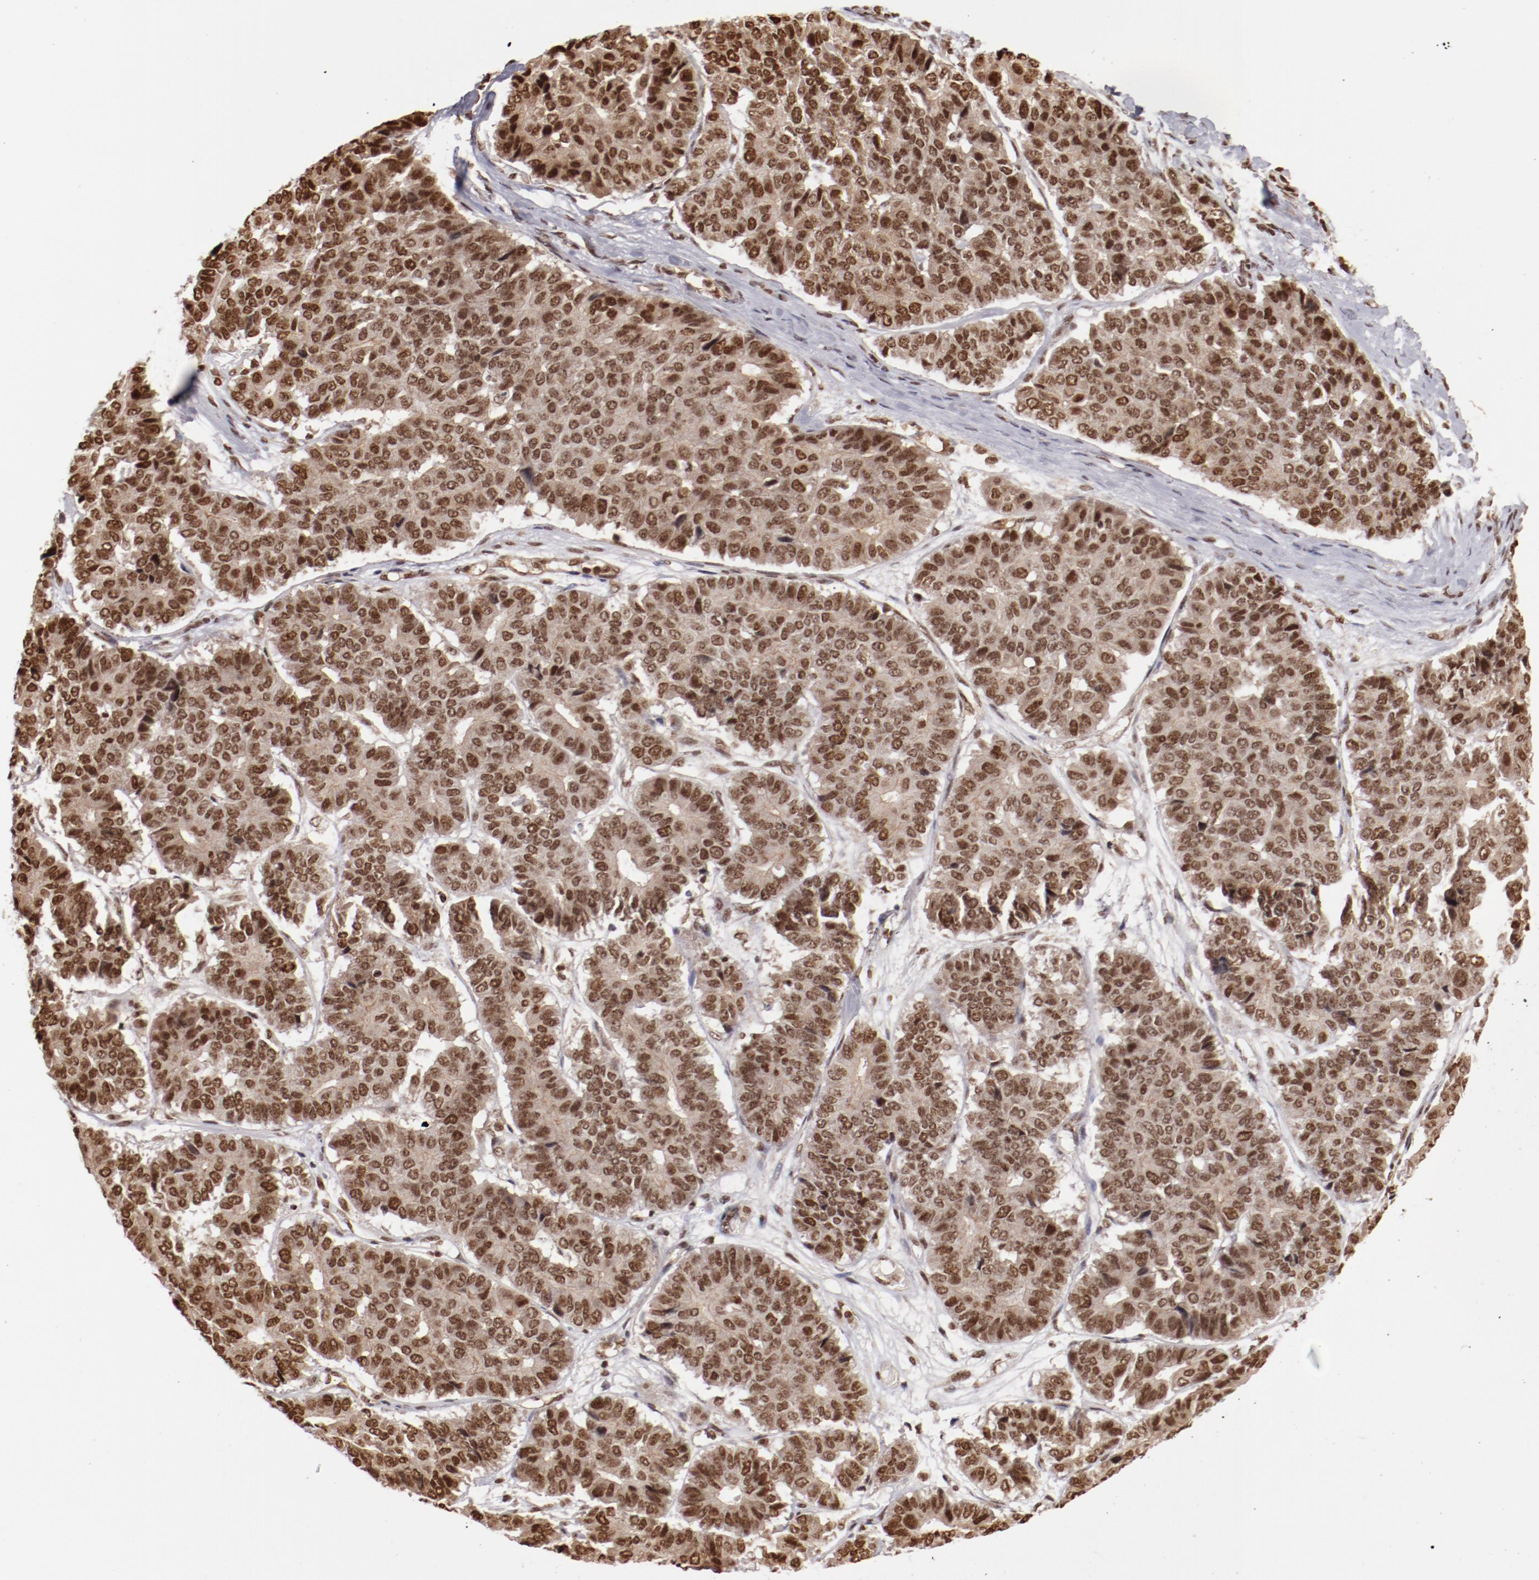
{"staining": {"intensity": "moderate", "quantity": ">75%", "location": "nuclear"}, "tissue": "pancreatic cancer", "cell_type": "Tumor cells", "image_type": "cancer", "snomed": [{"axis": "morphology", "description": "Adenocarcinoma, NOS"}, {"axis": "topography", "description": "Pancreas"}], "caption": "A histopathology image of pancreatic cancer (adenocarcinoma) stained for a protein shows moderate nuclear brown staining in tumor cells.", "gene": "ABL2", "patient": {"sex": "male", "age": 50}}